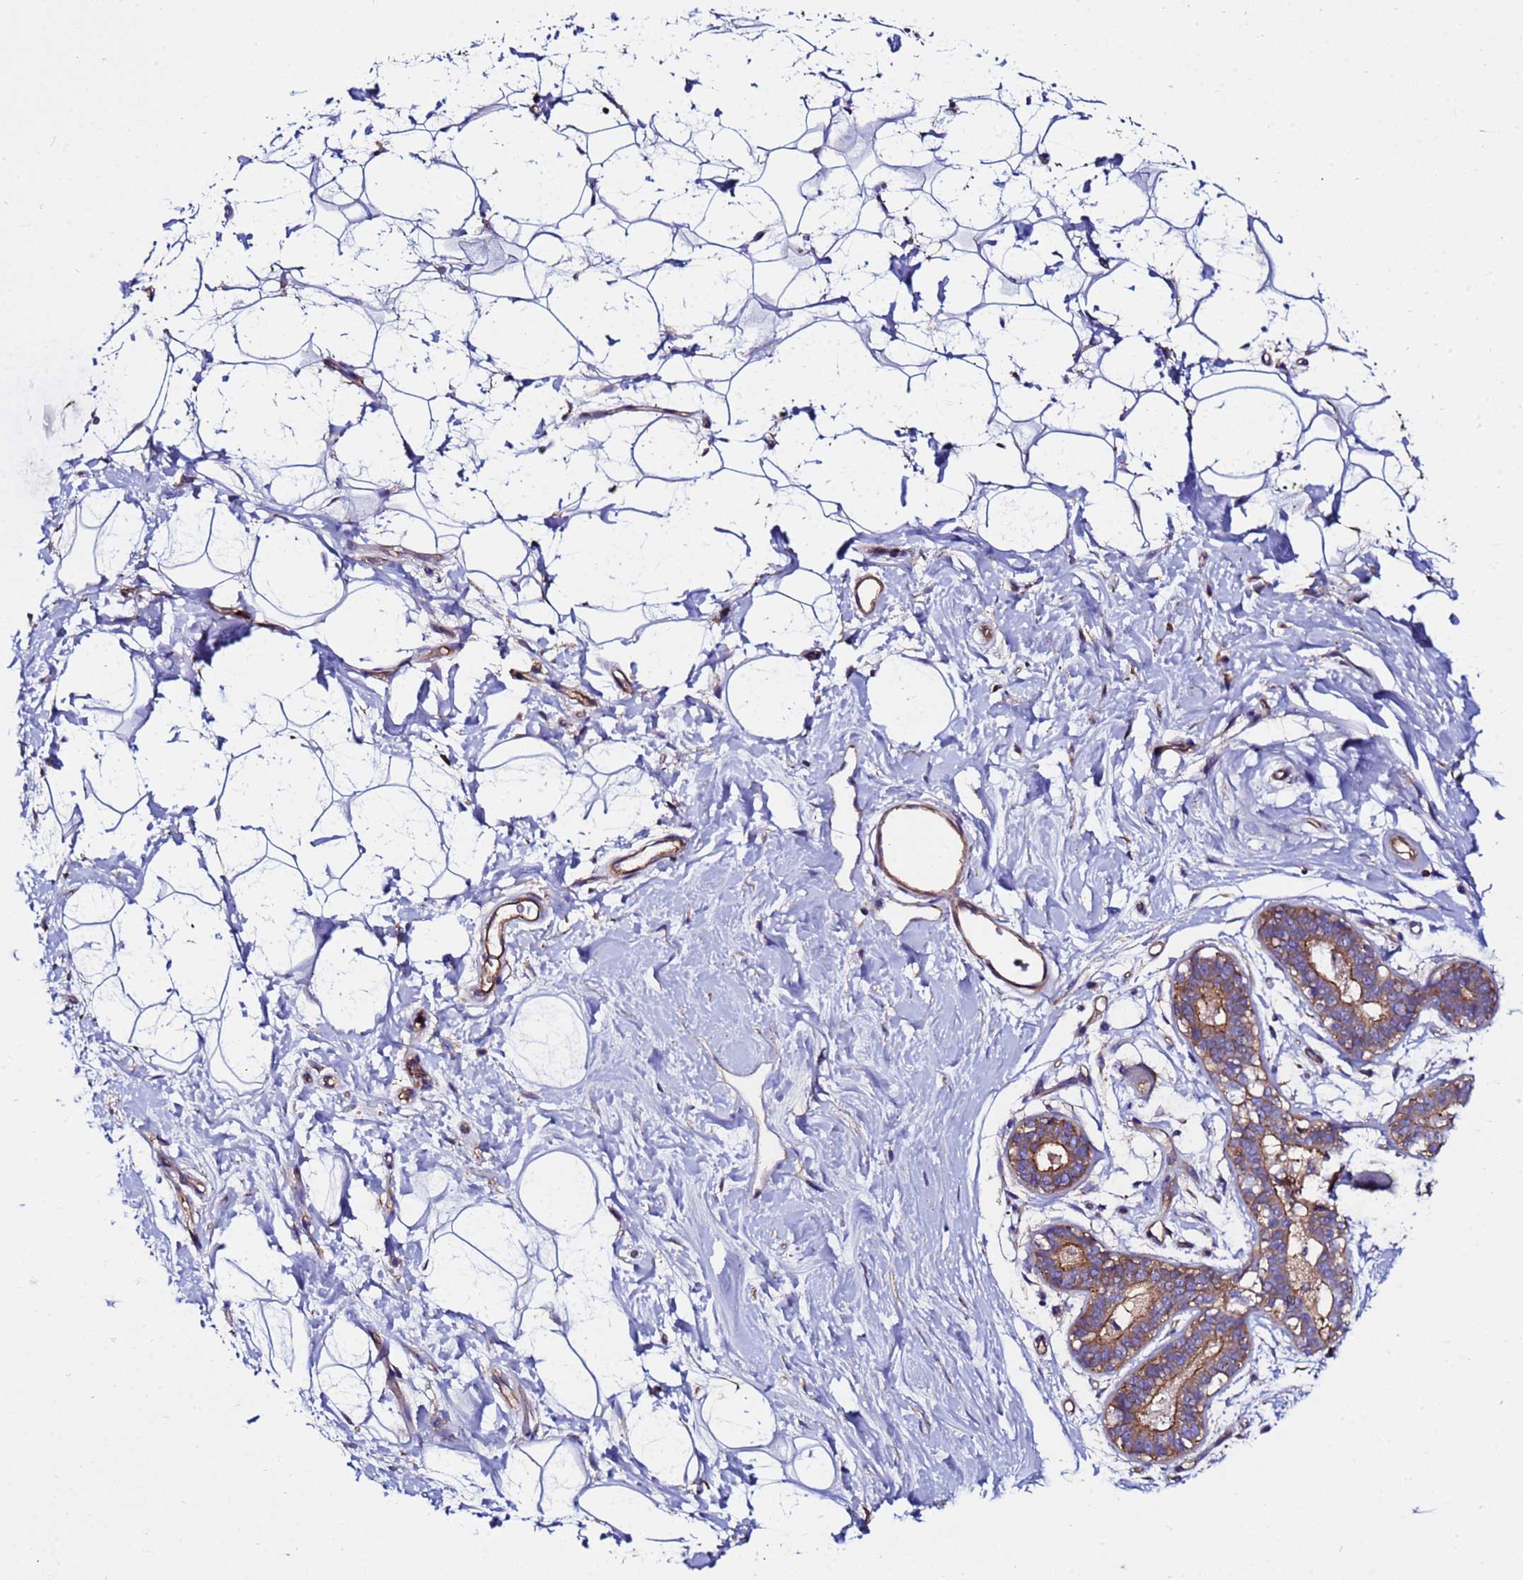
{"staining": {"intensity": "negative", "quantity": "none", "location": "none"}, "tissue": "adipose tissue", "cell_type": "Adipocytes", "image_type": "normal", "snomed": [{"axis": "morphology", "description": "Normal tissue, NOS"}, {"axis": "topography", "description": "Breast"}], "caption": "This is a histopathology image of immunohistochemistry staining of benign adipose tissue, which shows no positivity in adipocytes. Brightfield microscopy of immunohistochemistry (IHC) stained with DAB (3,3'-diaminobenzidine) (brown) and hematoxylin (blue), captured at high magnification.", "gene": "POTEE", "patient": {"sex": "female", "age": 26}}